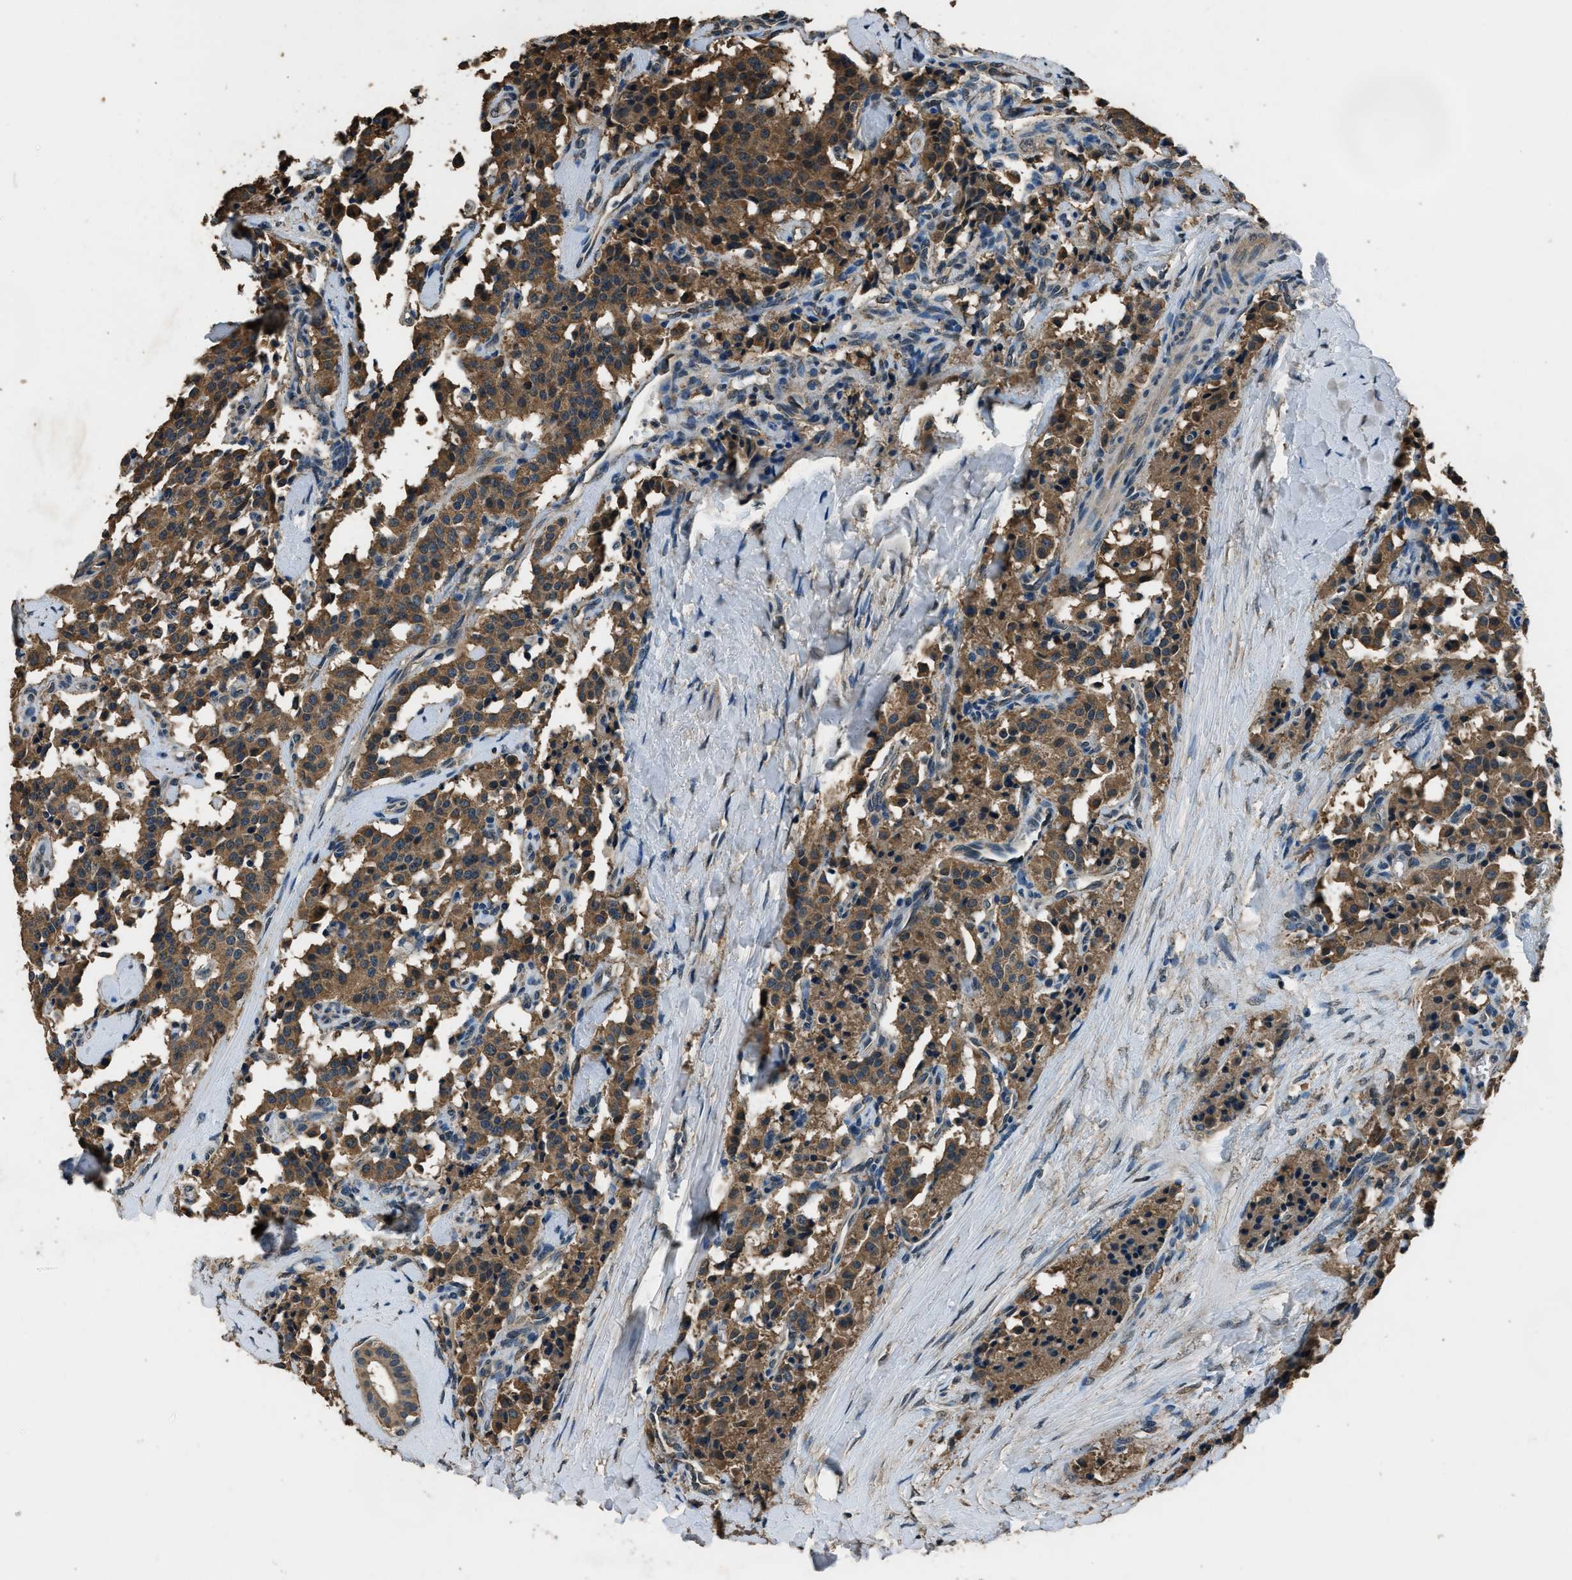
{"staining": {"intensity": "moderate", "quantity": ">75%", "location": "cytoplasmic/membranous"}, "tissue": "carcinoid", "cell_type": "Tumor cells", "image_type": "cancer", "snomed": [{"axis": "morphology", "description": "Carcinoid, malignant, NOS"}, {"axis": "topography", "description": "Lung"}], "caption": "Carcinoid was stained to show a protein in brown. There is medium levels of moderate cytoplasmic/membranous expression in approximately >75% of tumor cells.", "gene": "SALL3", "patient": {"sex": "male", "age": 30}}